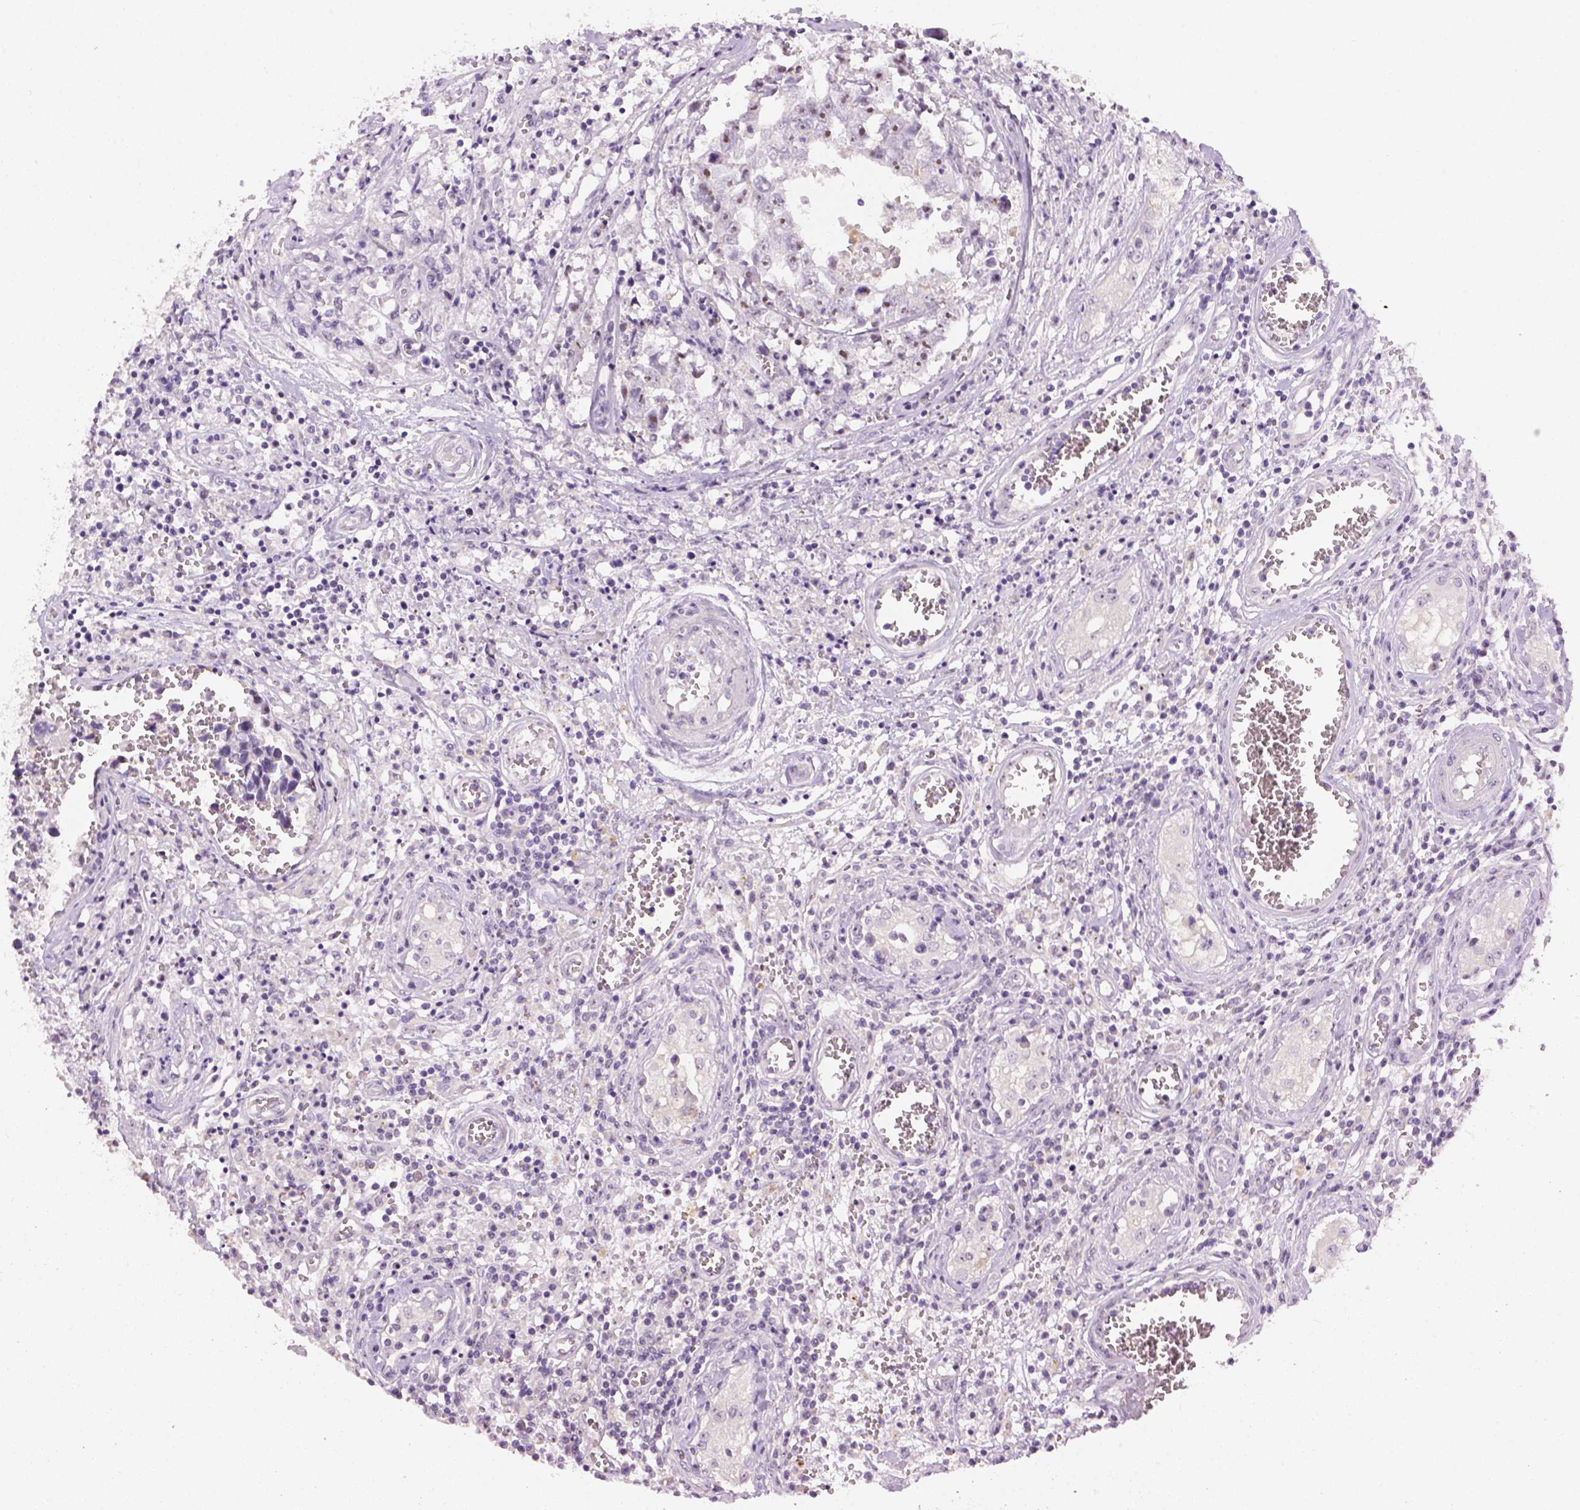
{"staining": {"intensity": "moderate", "quantity": ">75%", "location": "nuclear"}, "tissue": "testis cancer", "cell_type": "Tumor cells", "image_type": "cancer", "snomed": [{"axis": "morphology", "description": "Carcinoma, Embryonal, NOS"}, {"axis": "topography", "description": "Testis"}], "caption": "A high-resolution micrograph shows IHC staining of embryonal carcinoma (testis), which shows moderate nuclear expression in approximately >75% of tumor cells.", "gene": "UTP4", "patient": {"sex": "male", "age": 36}}